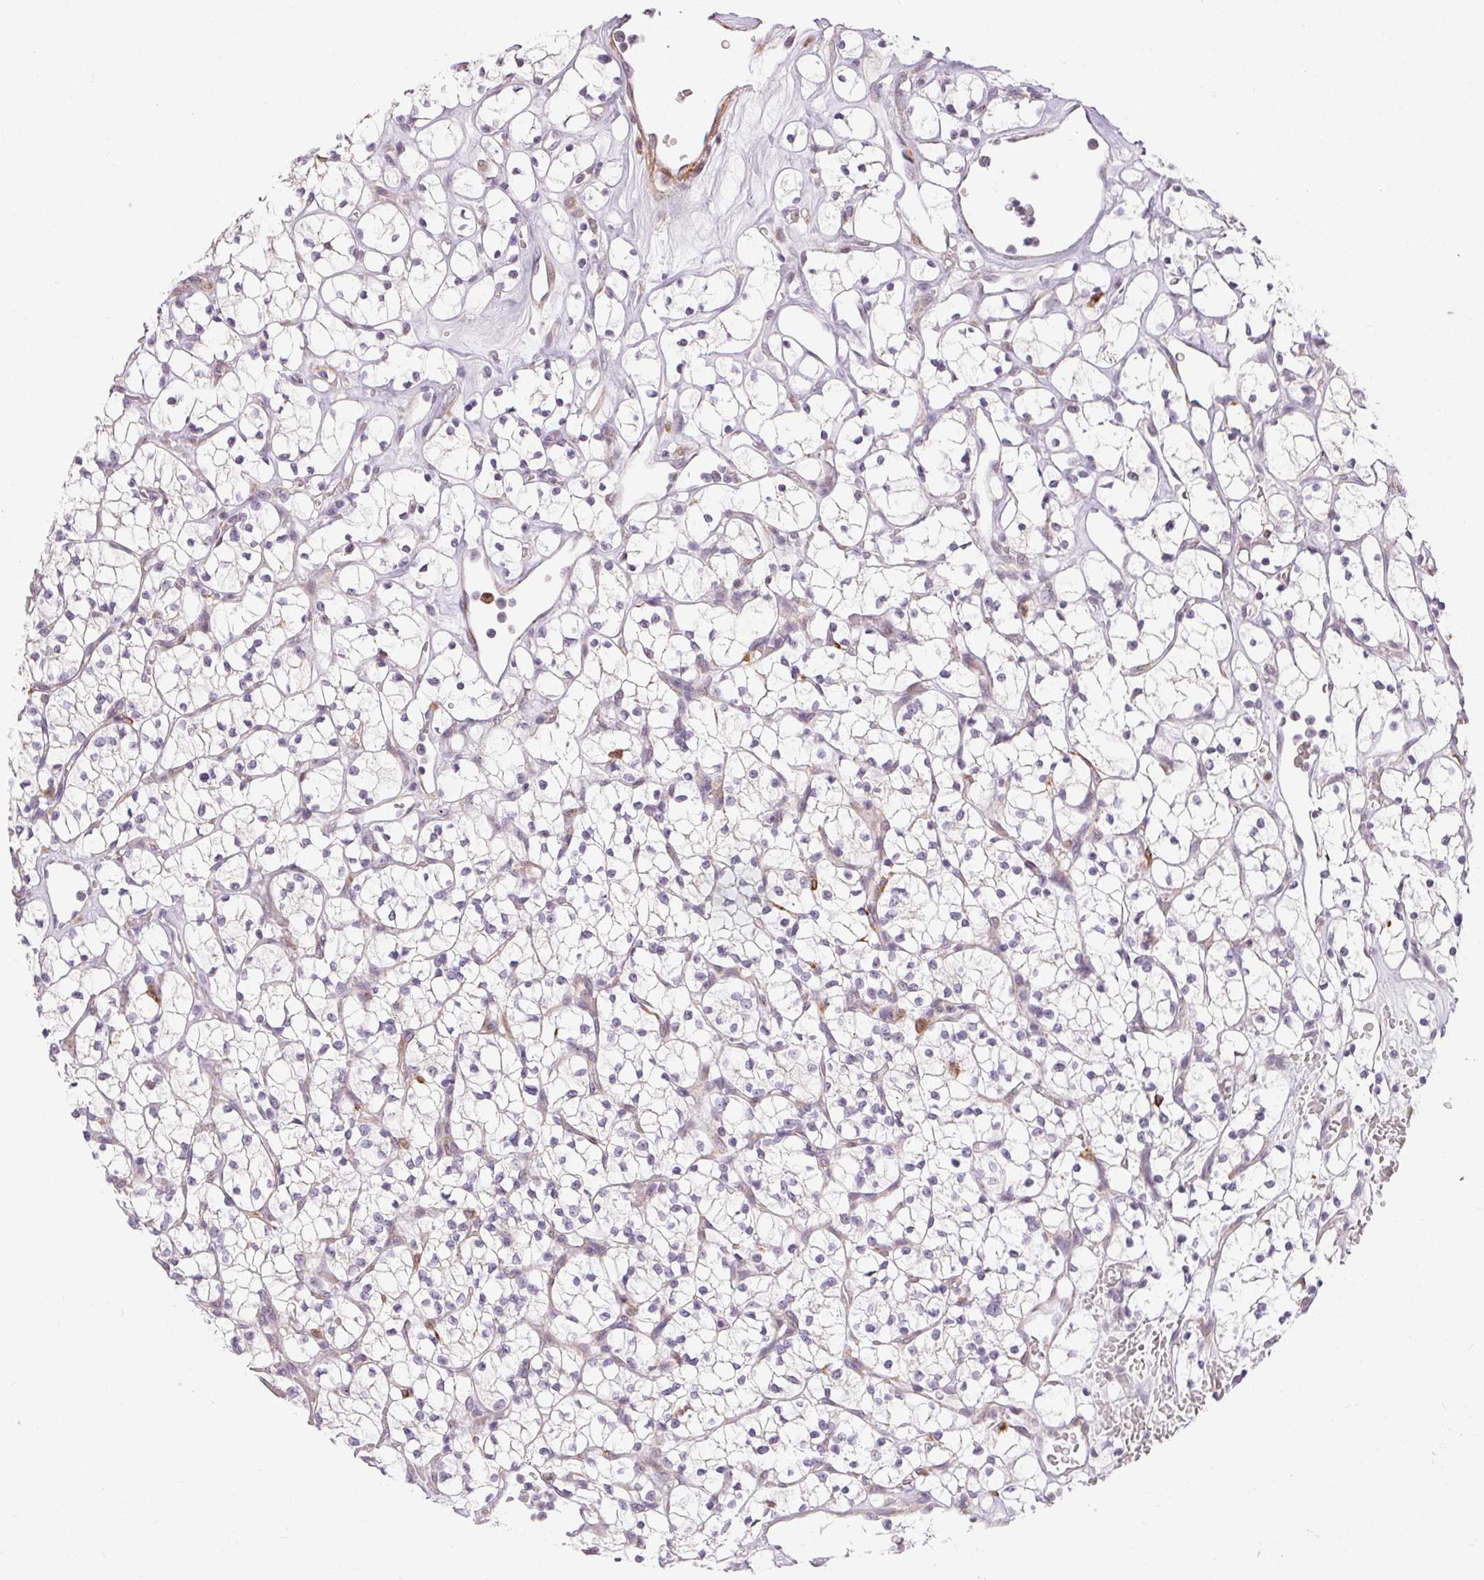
{"staining": {"intensity": "negative", "quantity": "none", "location": "none"}, "tissue": "renal cancer", "cell_type": "Tumor cells", "image_type": "cancer", "snomed": [{"axis": "morphology", "description": "Adenocarcinoma, NOS"}, {"axis": "topography", "description": "Kidney"}], "caption": "Renal cancer stained for a protein using immunohistochemistry exhibits no positivity tumor cells.", "gene": "RPGRIP1", "patient": {"sex": "female", "age": 64}}